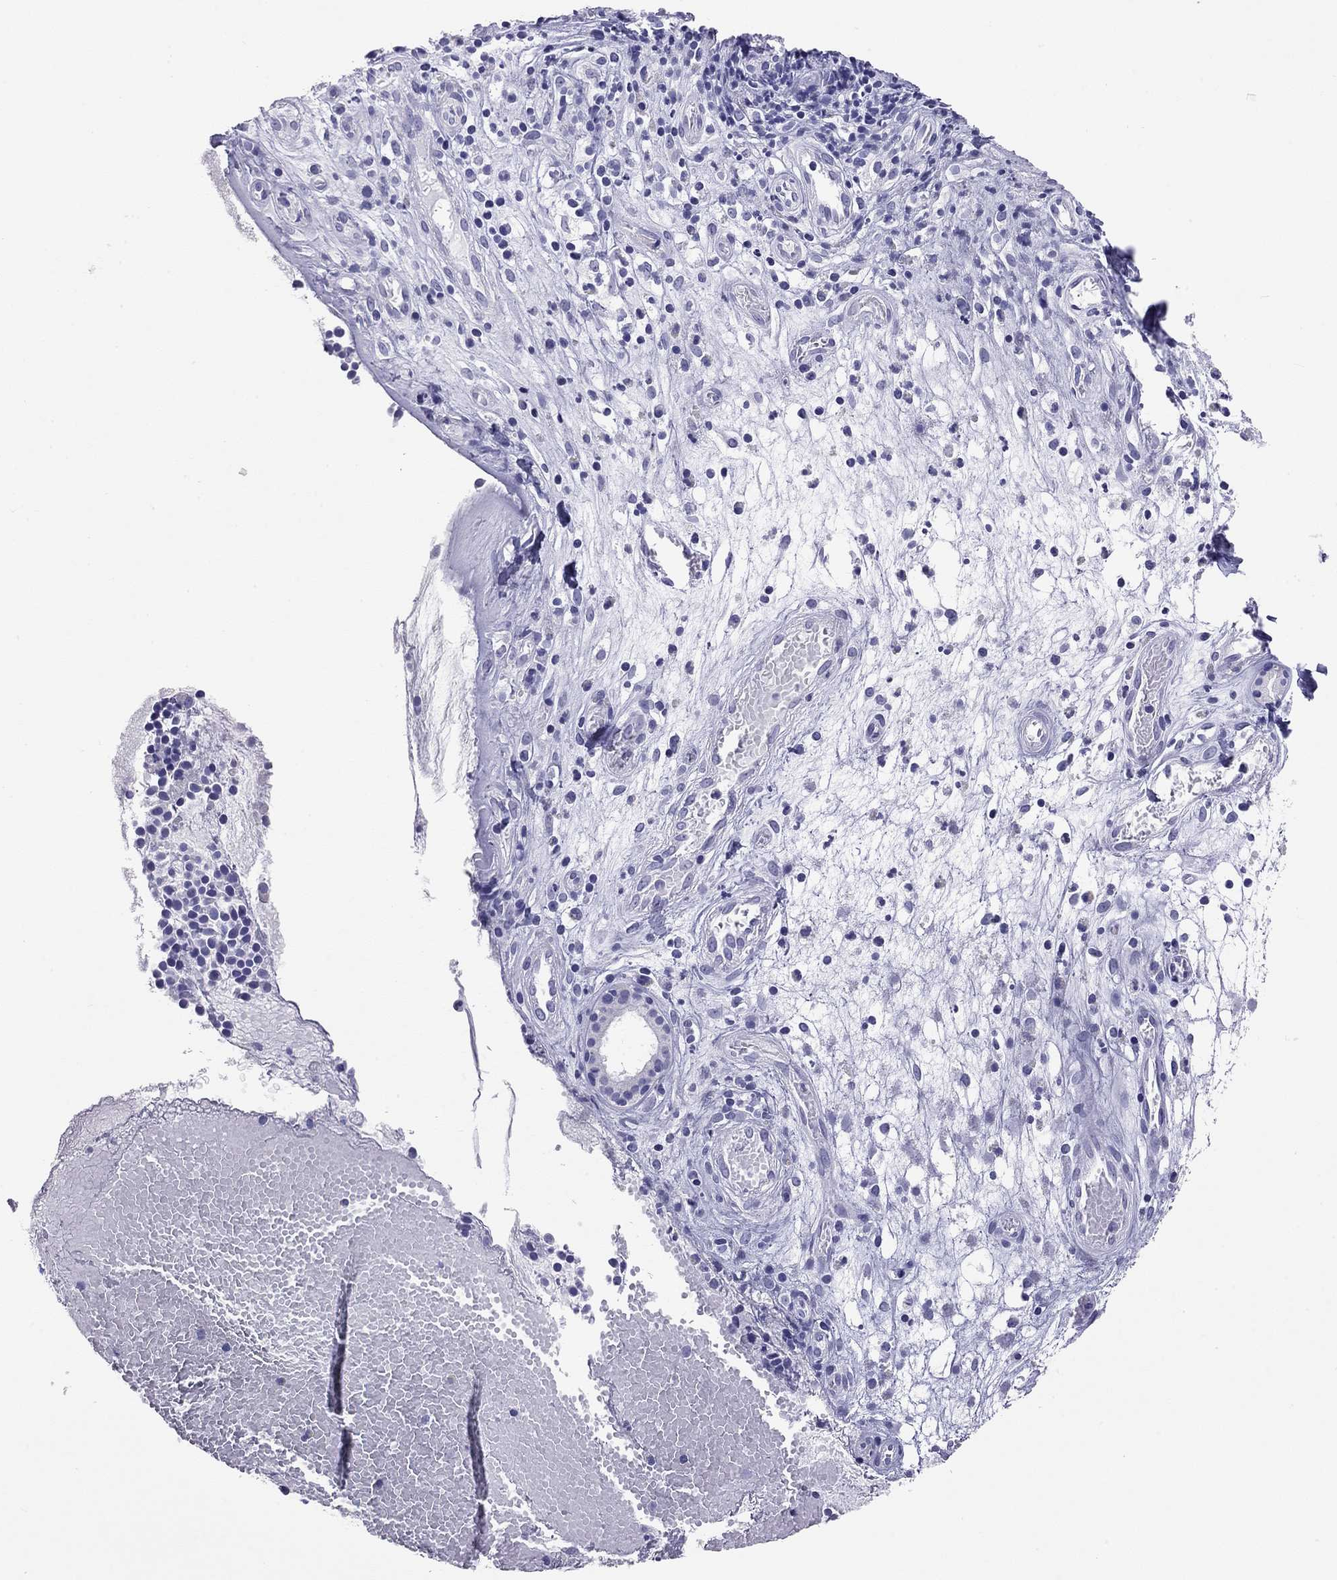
{"staining": {"intensity": "negative", "quantity": "none", "location": "none"}, "tissue": "nasopharynx", "cell_type": "Respiratory epithelial cells", "image_type": "normal", "snomed": [{"axis": "morphology", "description": "Normal tissue, NOS"}, {"axis": "topography", "description": "Nasopharynx"}], "caption": "Protein analysis of normal nasopharynx demonstrates no significant positivity in respiratory epithelial cells.", "gene": "HLA", "patient": {"sex": "male", "age": 29}}